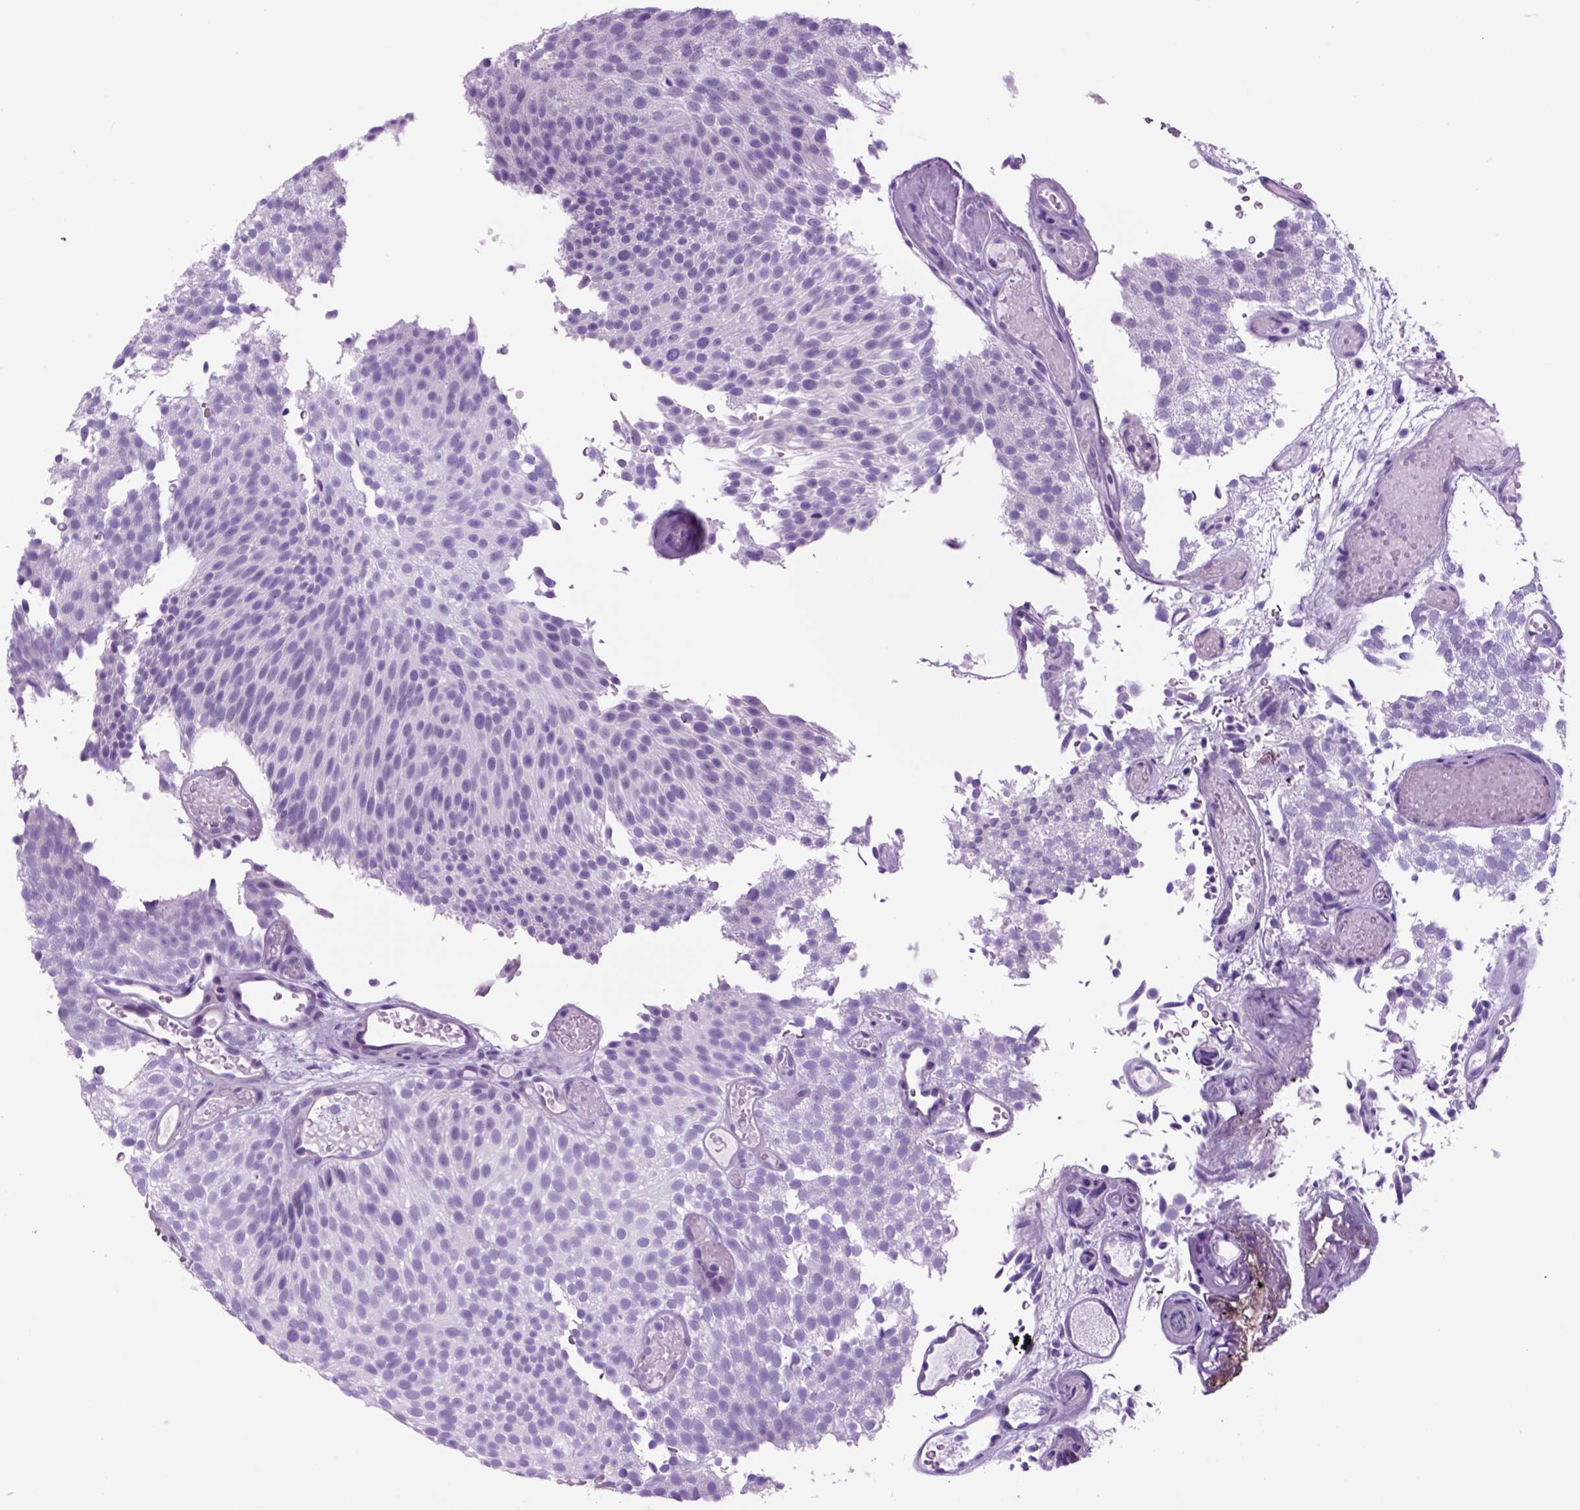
{"staining": {"intensity": "negative", "quantity": "none", "location": "none"}, "tissue": "urothelial cancer", "cell_type": "Tumor cells", "image_type": "cancer", "snomed": [{"axis": "morphology", "description": "Urothelial carcinoma, Low grade"}, {"axis": "topography", "description": "Urinary bladder"}], "caption": "This micrograph is of low-grade urothelial carcinoma stained with IHC to label a protein in brown with the nuclei are counter-stained blue. There is no positivity in tumor cells.", "gene": "HHIPL2", "patient": {"sex": "male", "age": 78}}